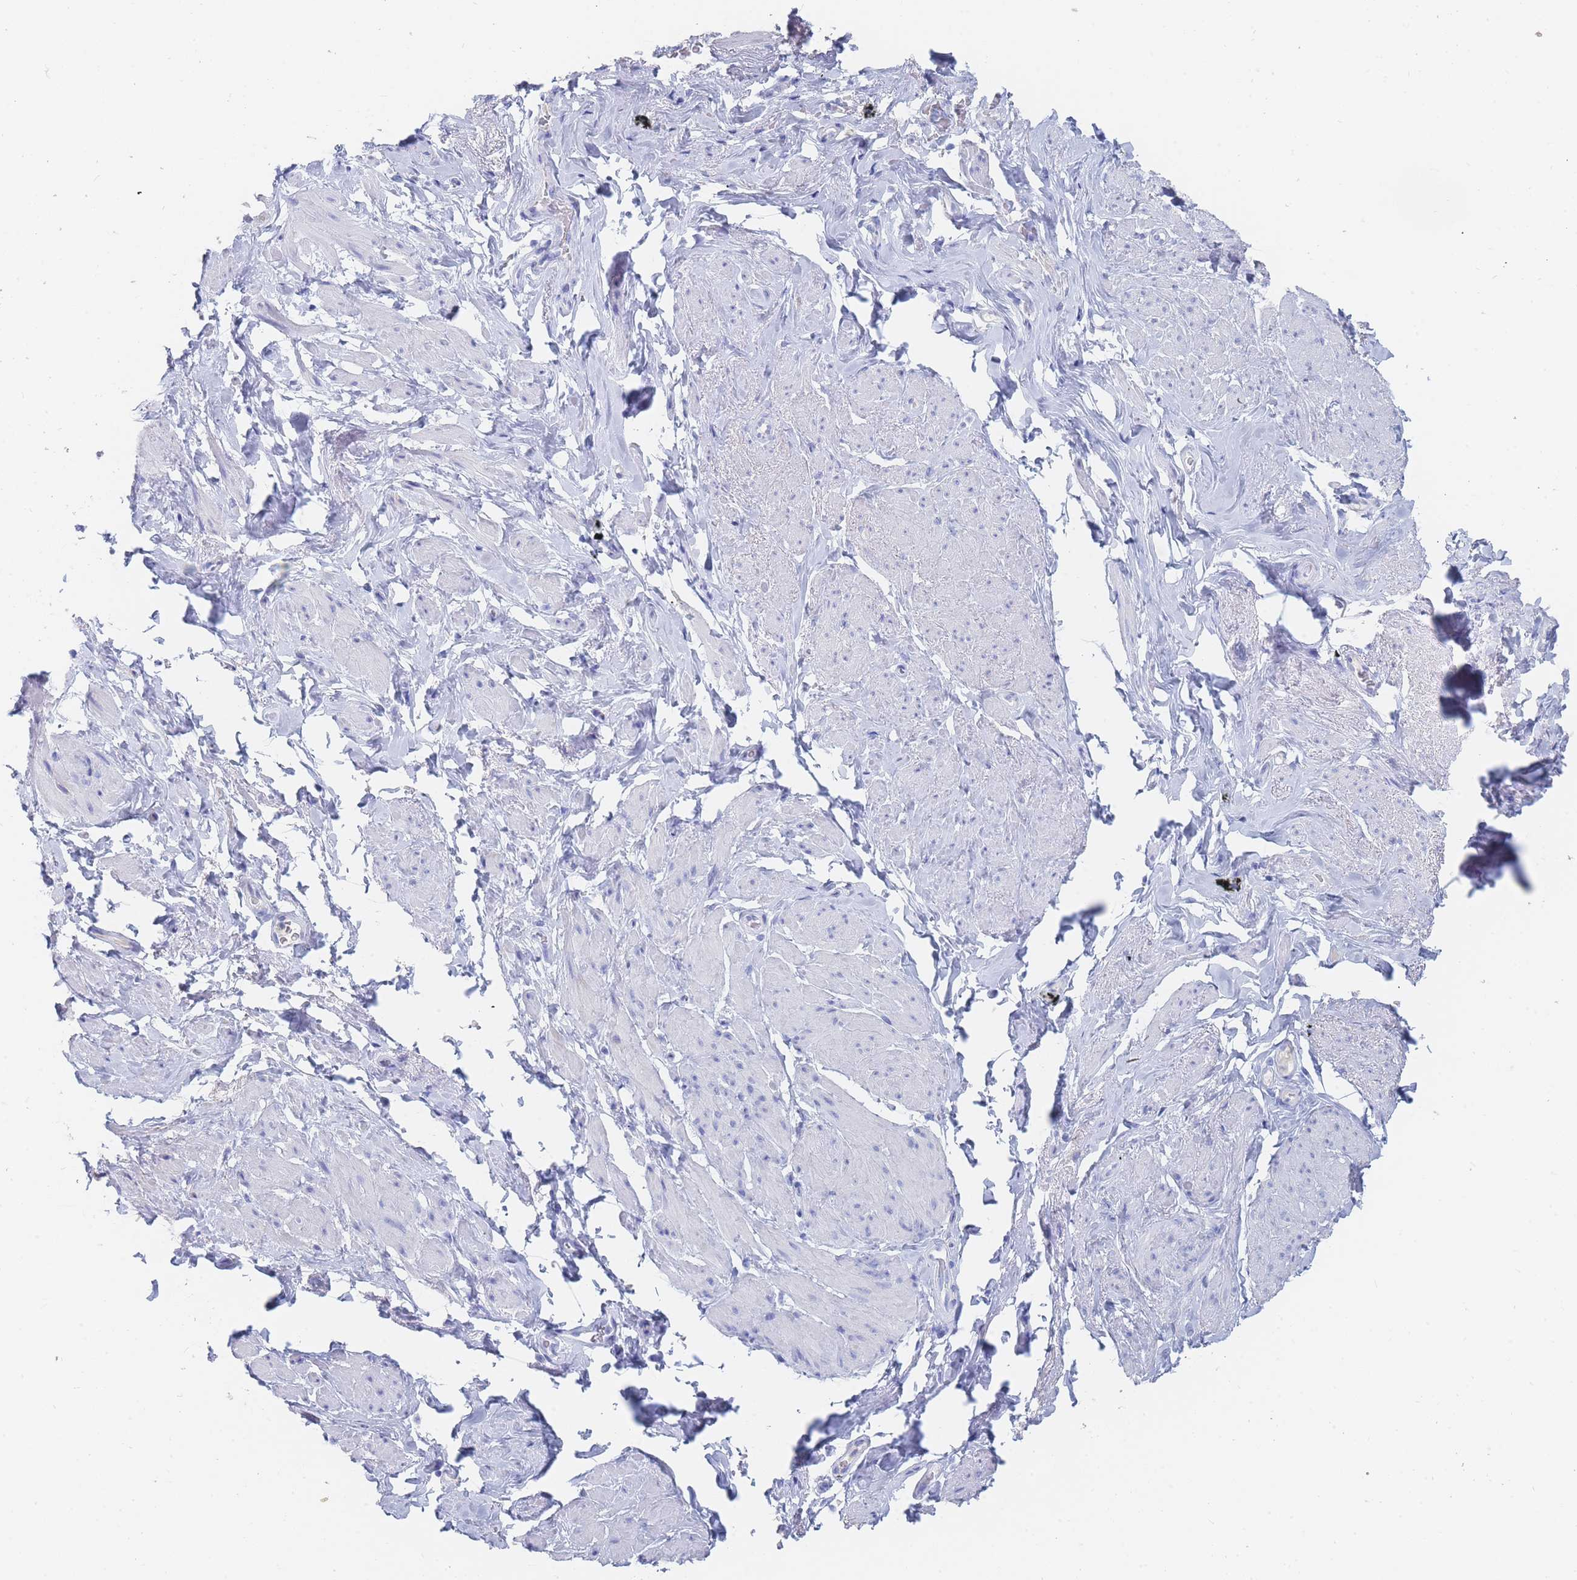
{"staining": {"intensity": "negative", "quantity": "none", "location": "none"}, "tissue": "smooth muscle", "cell_type": "Smooth muscle cells", "image_type": "normal", "snomed": [{"axis": "morphology", "description": "Normal tissue, NOS"}, {"axis": "topography", "description": "Smooth muscle"}, {"axis": "topography", "description": "Peripheral nerve tissue"}], "caption": "The histopathology image demonstrates no significant positivity in smooth muscle cells of smooth muscle.", "gene": "SLC25A35", "patient": {"sex": "male", "age": 69}}